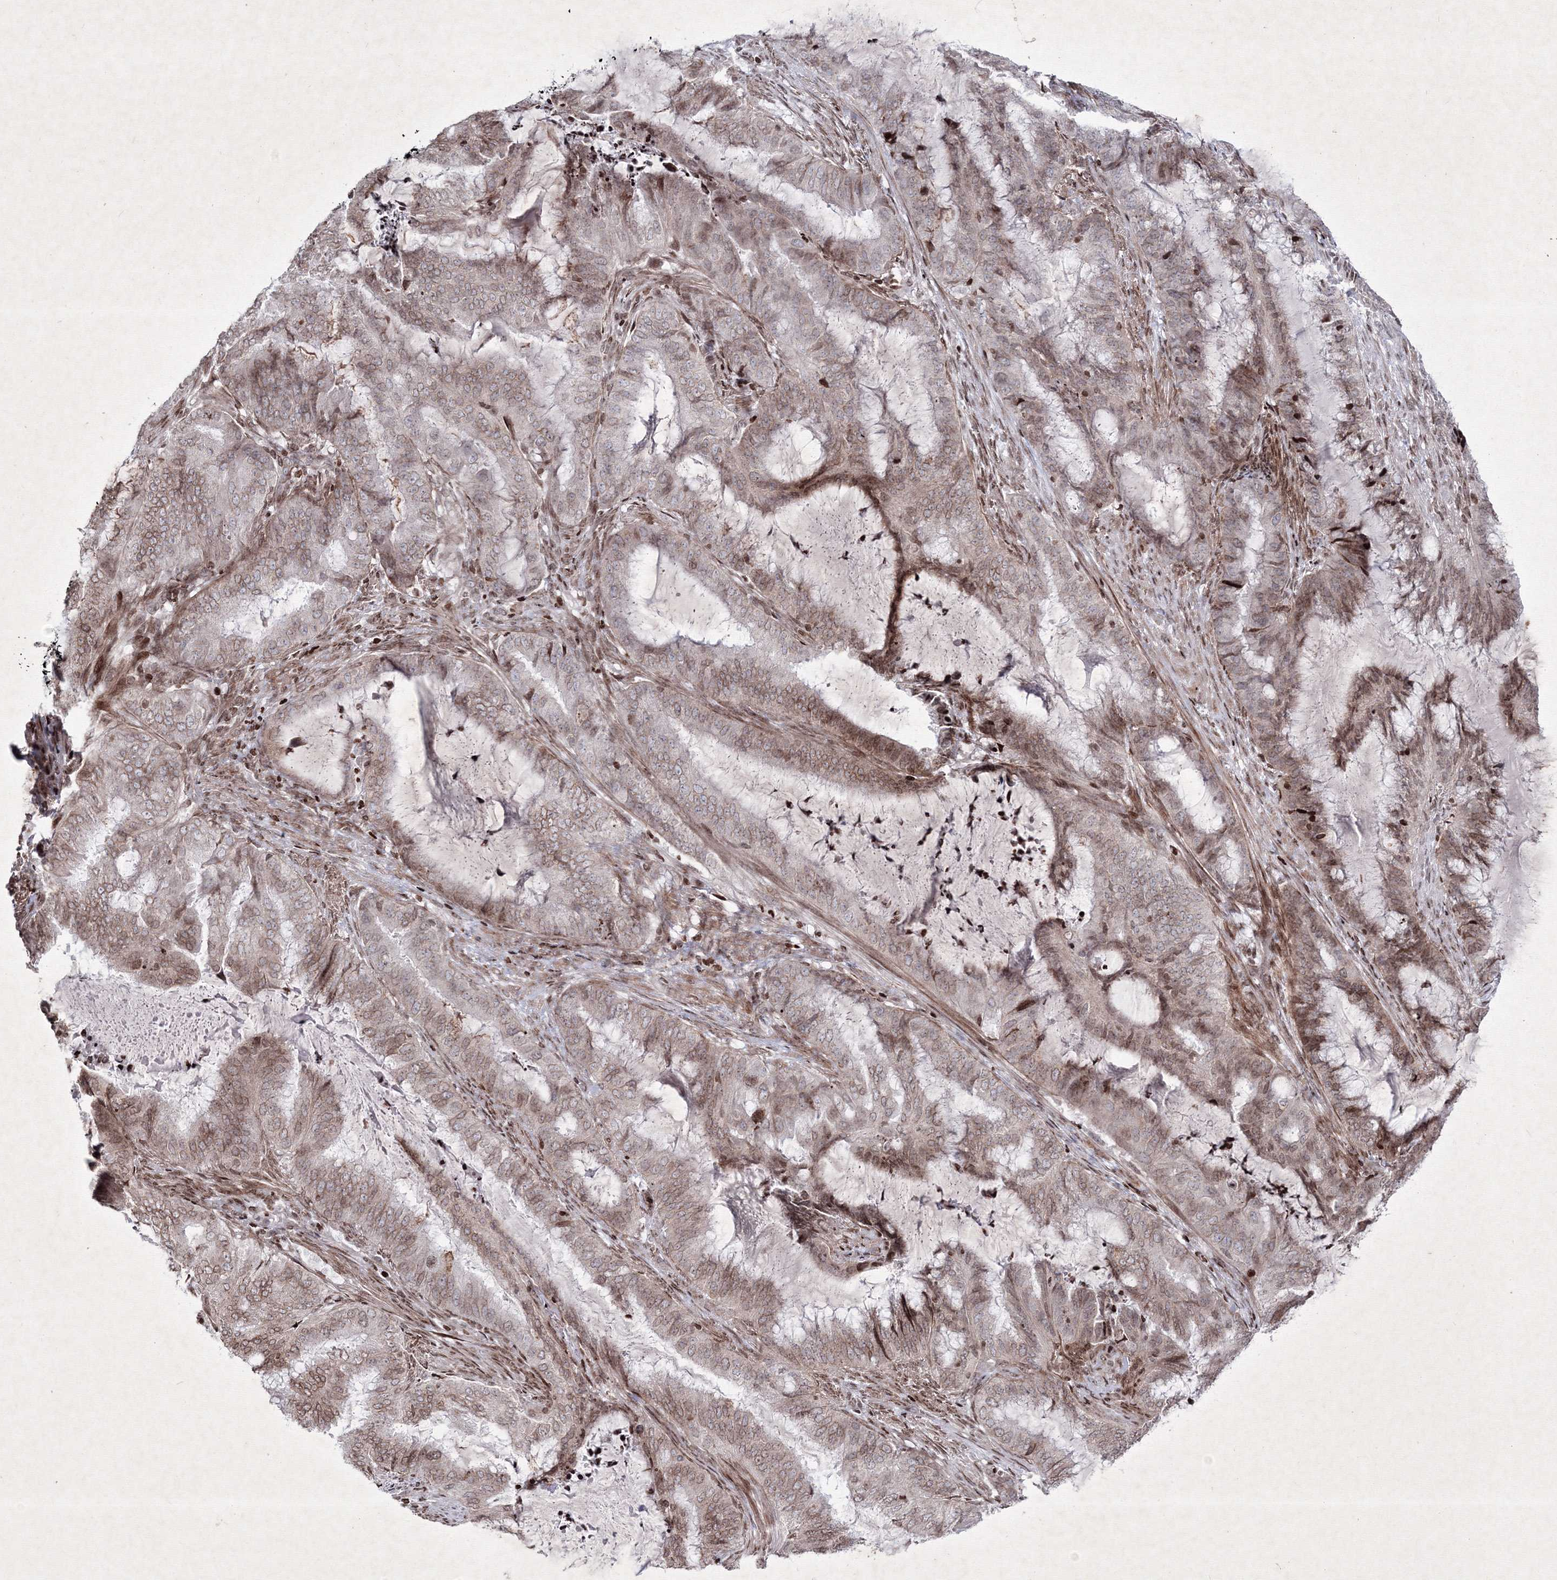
{"staining": {"intensity": "weak", "quantity": "25%-75%", "location": "cytoplasmic/membranous,nuclear"}, "tissue": "endometrial cancer", "cell_type": "Tumor cells", "image_type": "cancer", "snomed": [{"axis": "morphology", "description": "Adenocarcinoma, NOS"}, {"axis": "topography", "description": "Endometrium"}], "caption": "This is an image of IHC staining of endometrial adenocarcinoma, which shows weak positivity in the cytoplasmic/membranous and nuclear of tumor cells.", "gene": "SMIM29", "patient": {"sex": "female", "age": 51}}